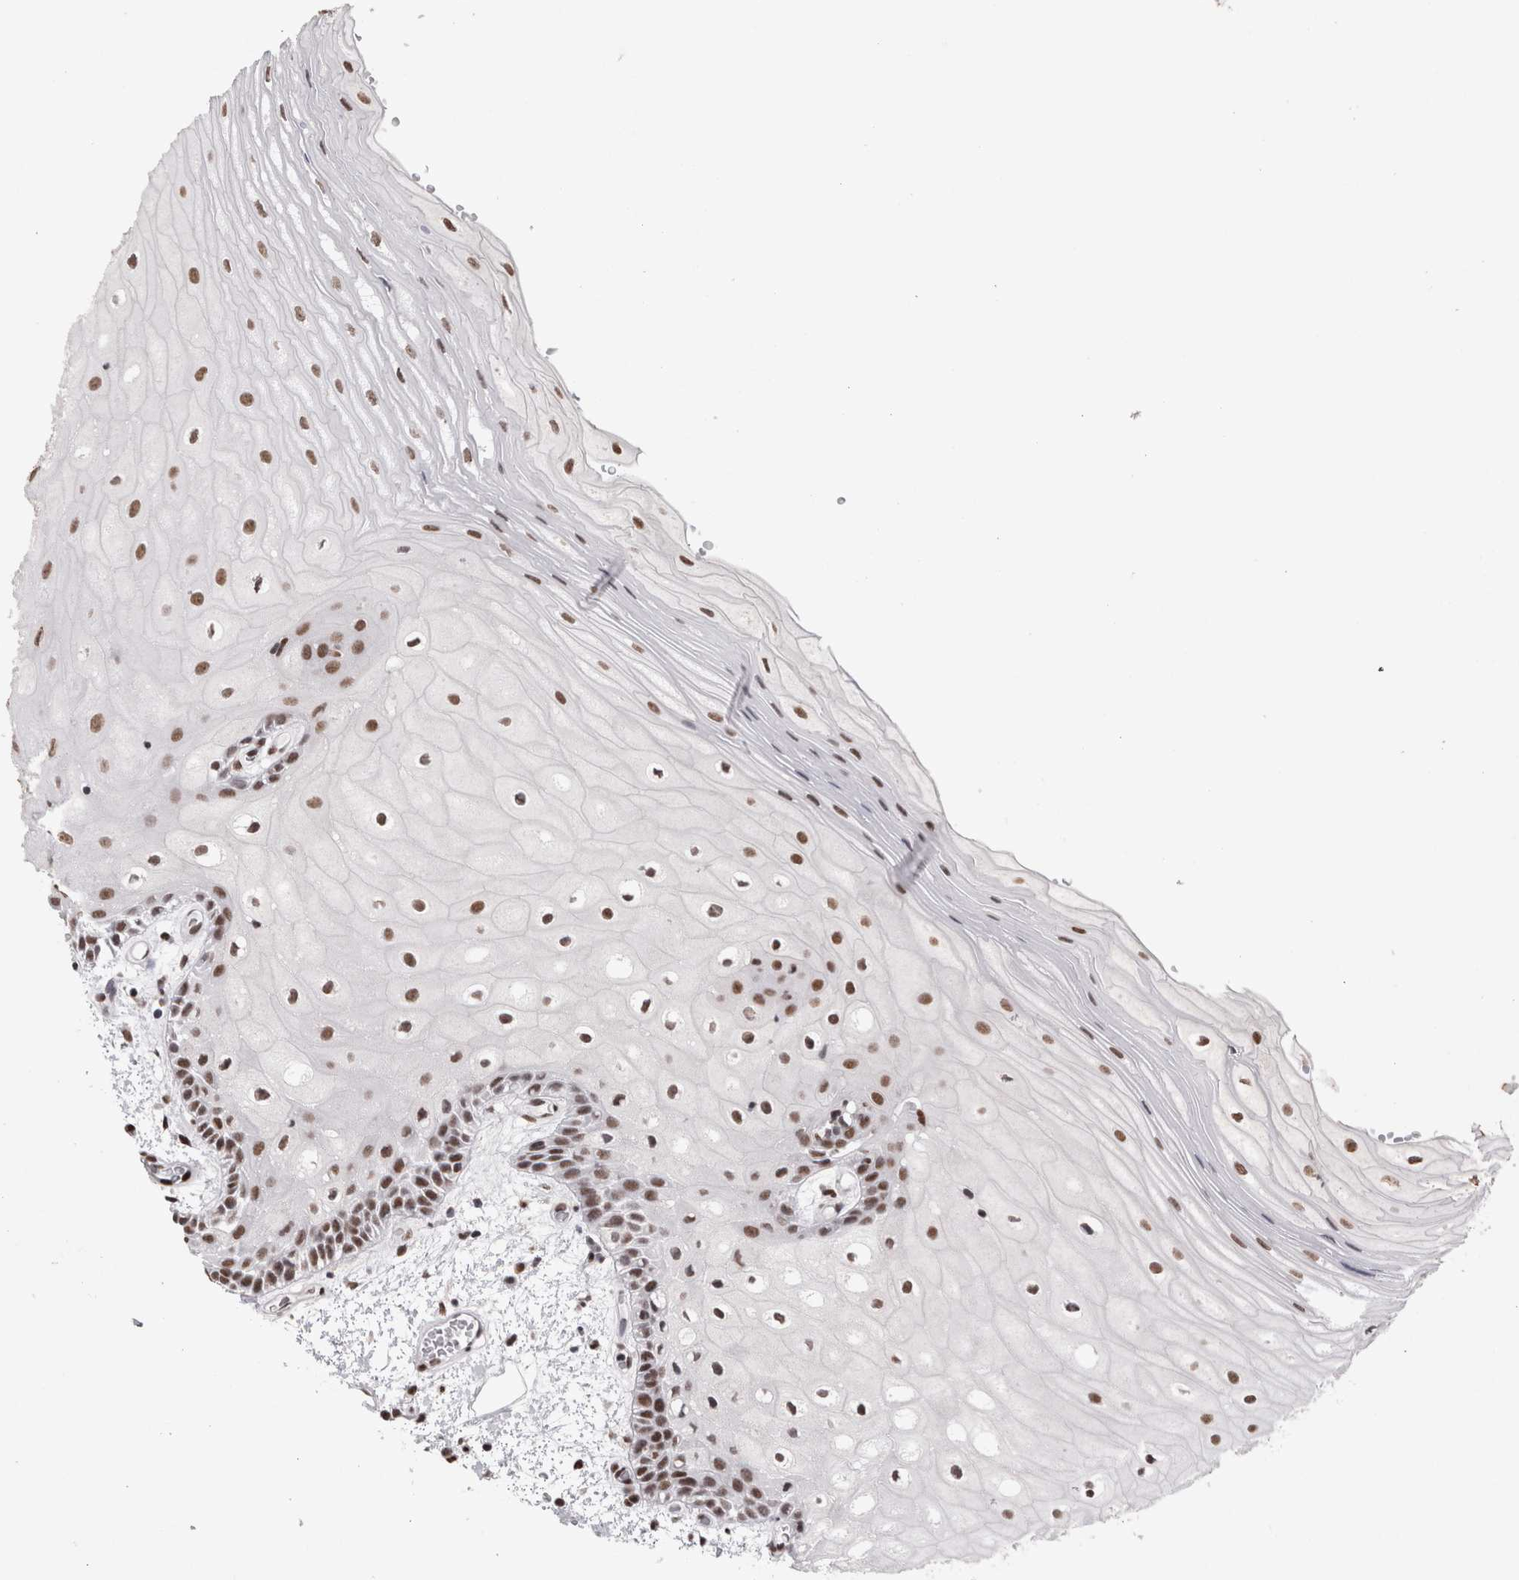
{"staining": {"intensity": "strong", "quantity": ">75%", "location": "nuclear"}, "tissue": "oral mucosa", "cell_type": "Squamous epithelial cells", "image_type": "normal", "snomed": [{"axis": "morphology", "description": "Normal tissue, NOS"}, {"axis": "topography", "description": "Oral tissue"}], "caption": "The photomicrograph displays staining of benign oral mucosa, revealing strong nuclear protein expression (brown color) within squamous epithelial cells. The staining was performed using DAB (3,3'-diaminobenzidine), with brown indicating positive protein expression. Nuclei are stained blue with hematoxylin.", "gene": "SMC1A", "patient": {"sex": "male", "age": 52}}